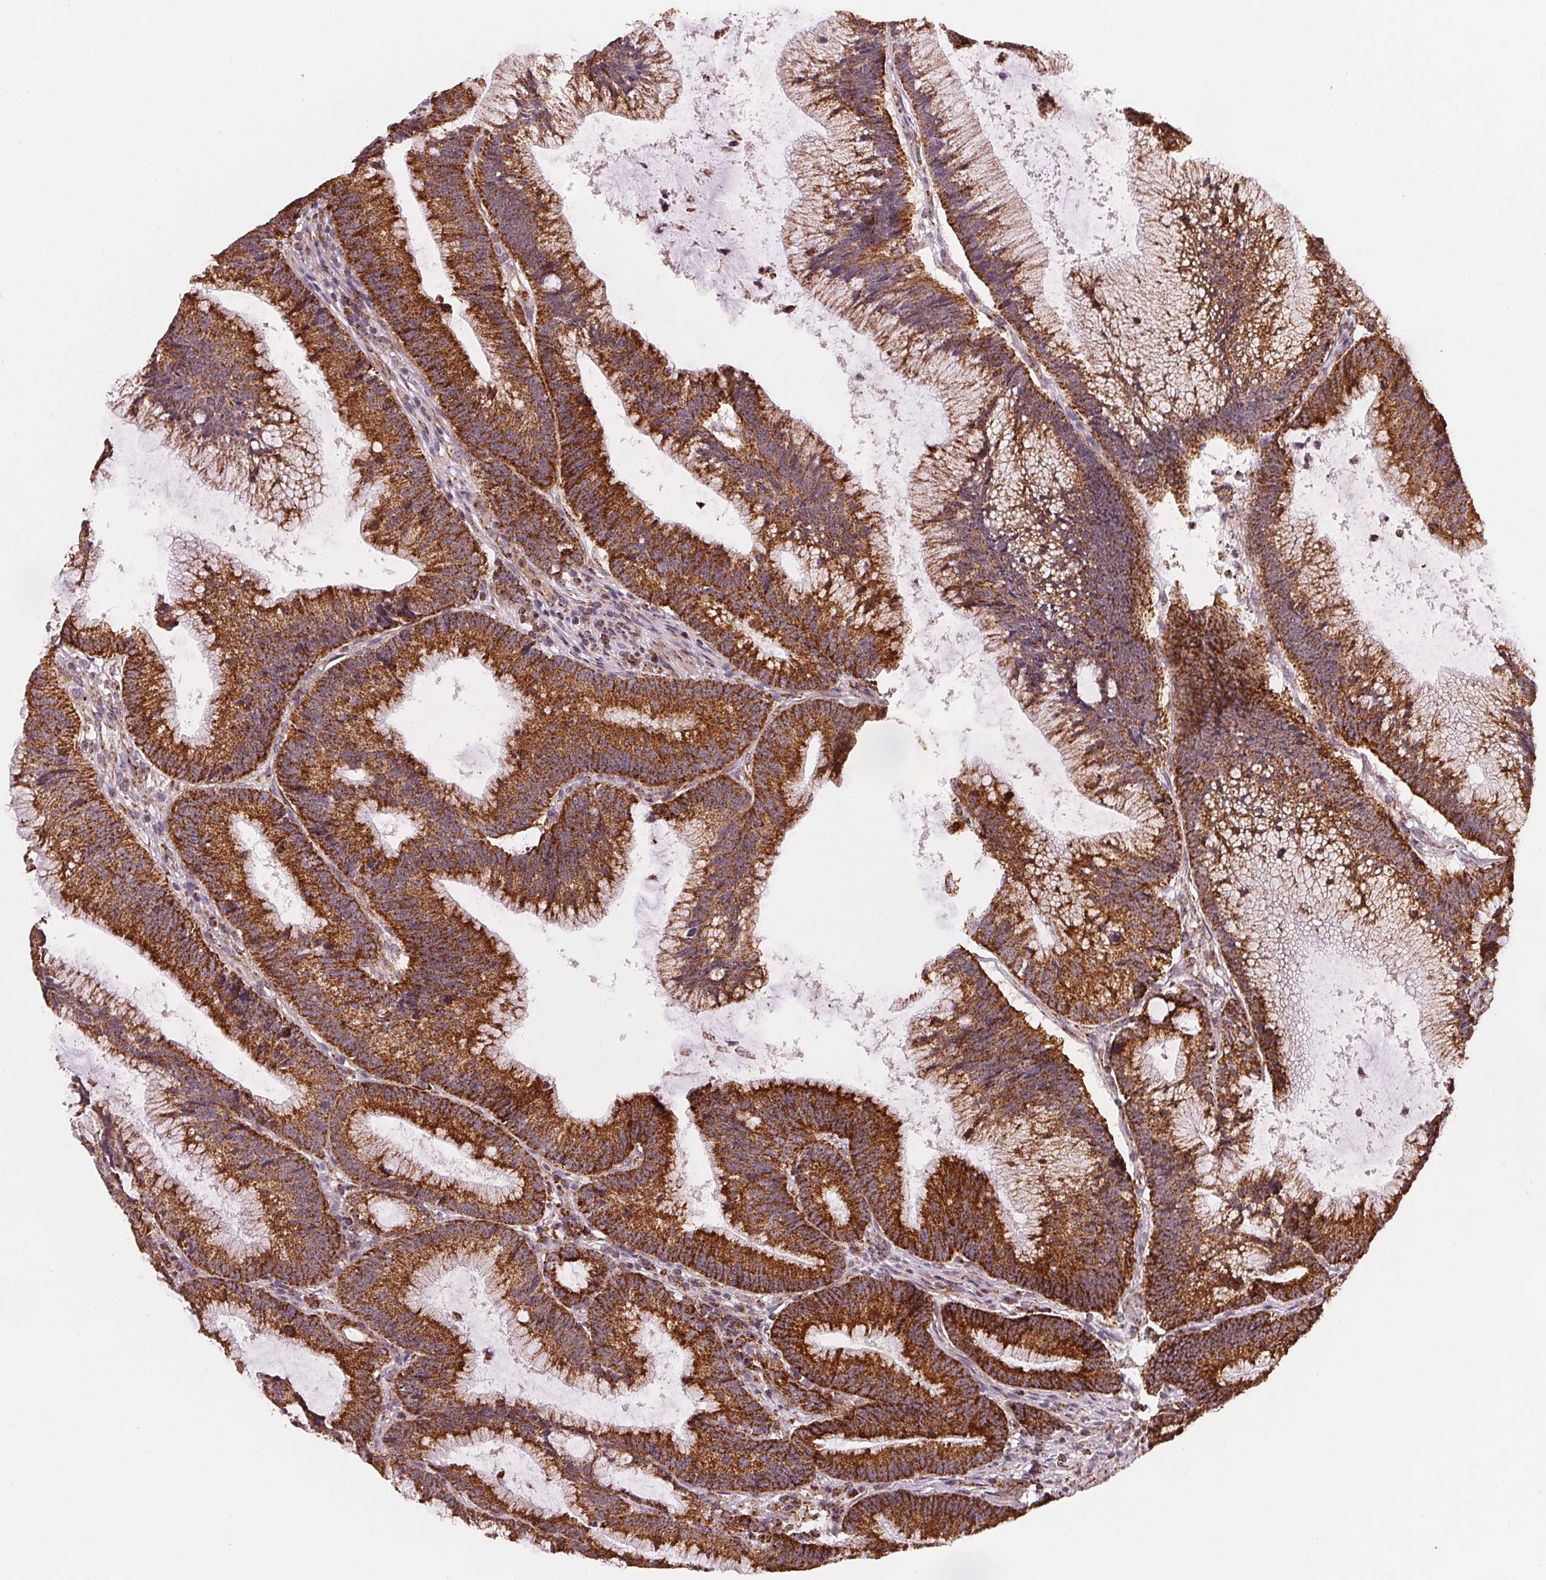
{"staining": {"intensity": "strong", "quantity": ">75%", "location": "cytoplasmic/membranous"}, "tissue": "colorectal cancer", "cell_type": "Tumor cells", "image_type": "cancer", "snomed": [{"axis": "morphology", "description": "Adenocarcinoma, NOS"}, {"axis": "topography", "description": "Colon"}], "caption": "Adenocarcinoma (colorectal) was stained to show a protein in brown. There is high levels of strong cytoplasmic/membranous expression in approximately >75% of tumor cells. The staining was performed using DAB (3,3'-diaminobenzidine) to visualize the protein expression in brown, while the nuclei were stained in blue with hematoxylin (Magnification: 20x).", "gene": "SDHB", "patient": {"sex": "female", "age": 78}}